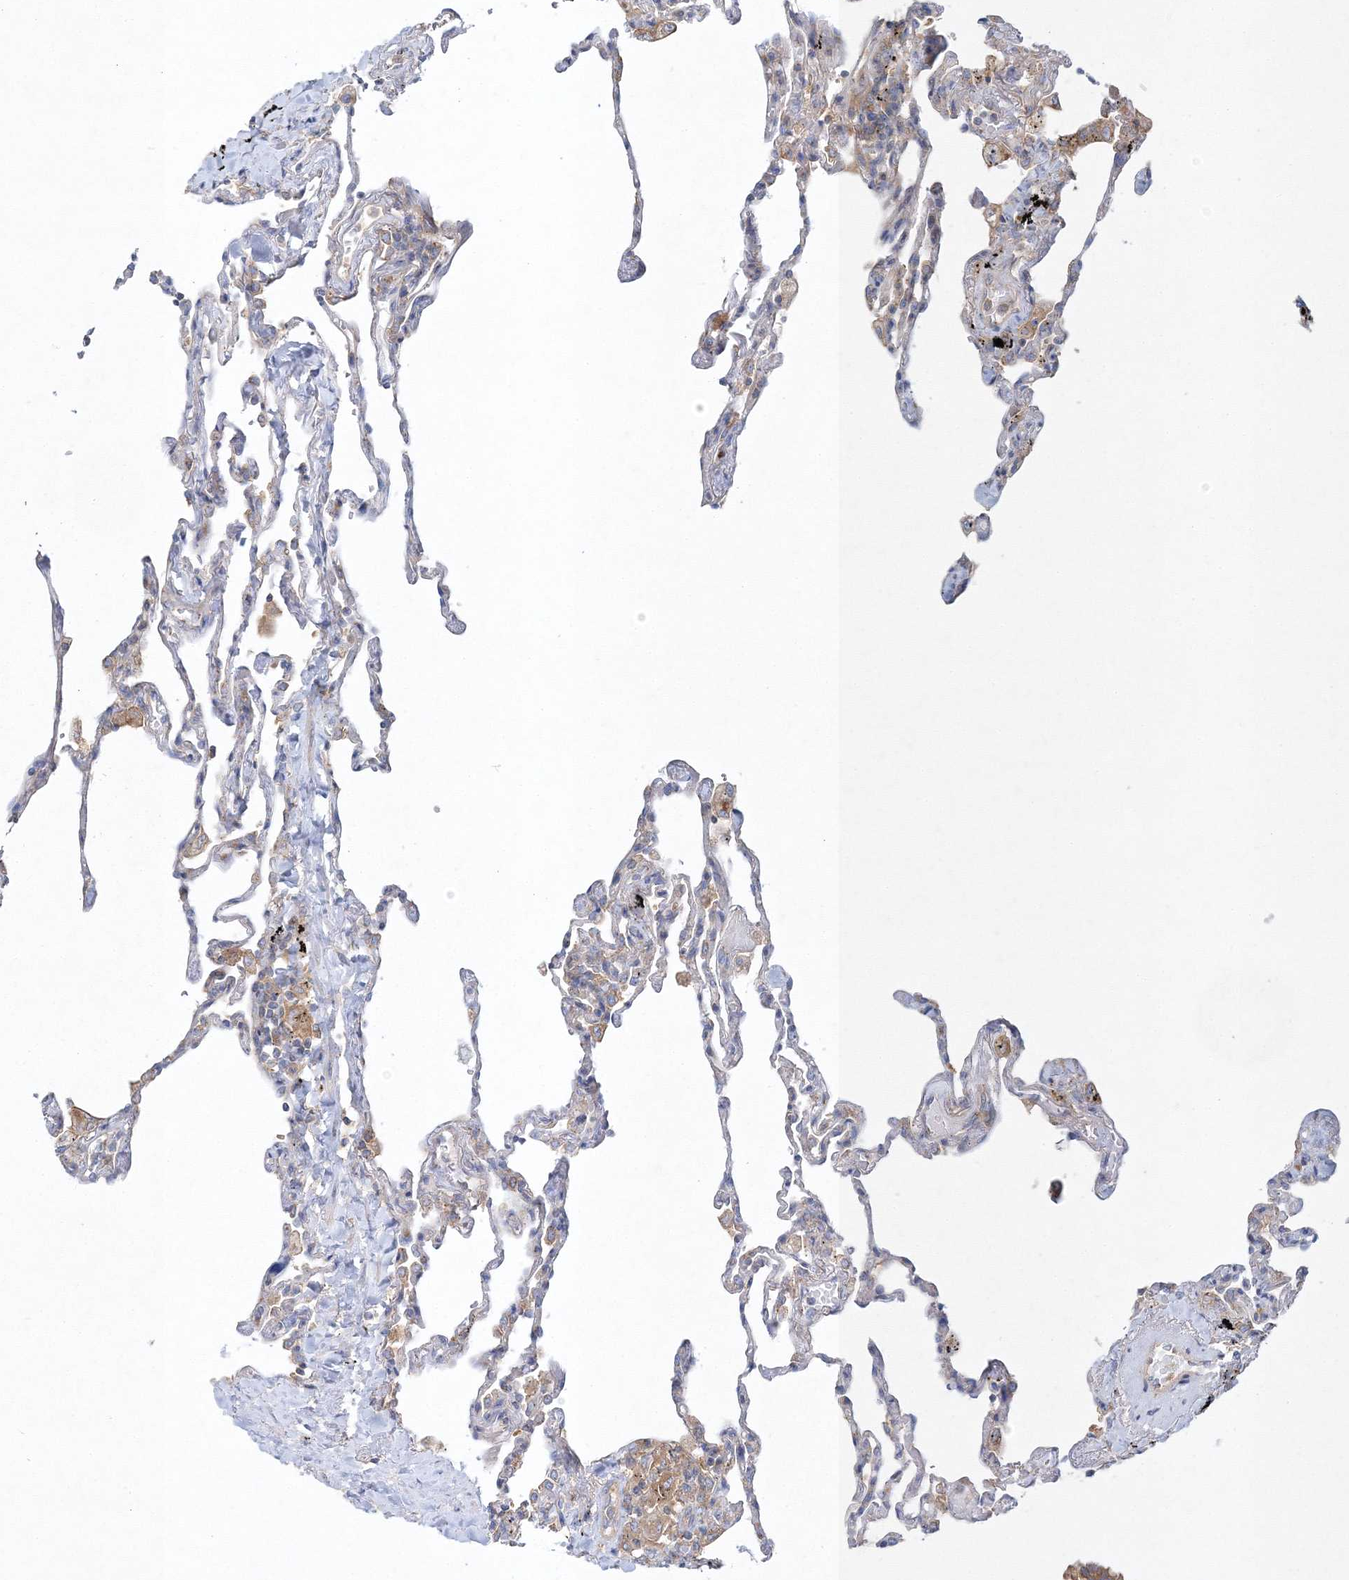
{"staining": {"intensity": "negative", "quantity": "none", "location": "none"}, "tissue": "lung", "cell_type": "Alveolar cells", "image_type": "normal", "snomed": [{"axis": "morphology", "description": "Normal tissue, NOS"}, {"axis": "topography", "description": "Lung"}], "caption": "Photomicrograph shows no protein expression in alveolar cells of unremarkable lung.", "gene": "SEC23IP", "patient": {"sex": "male", "age": 59}}